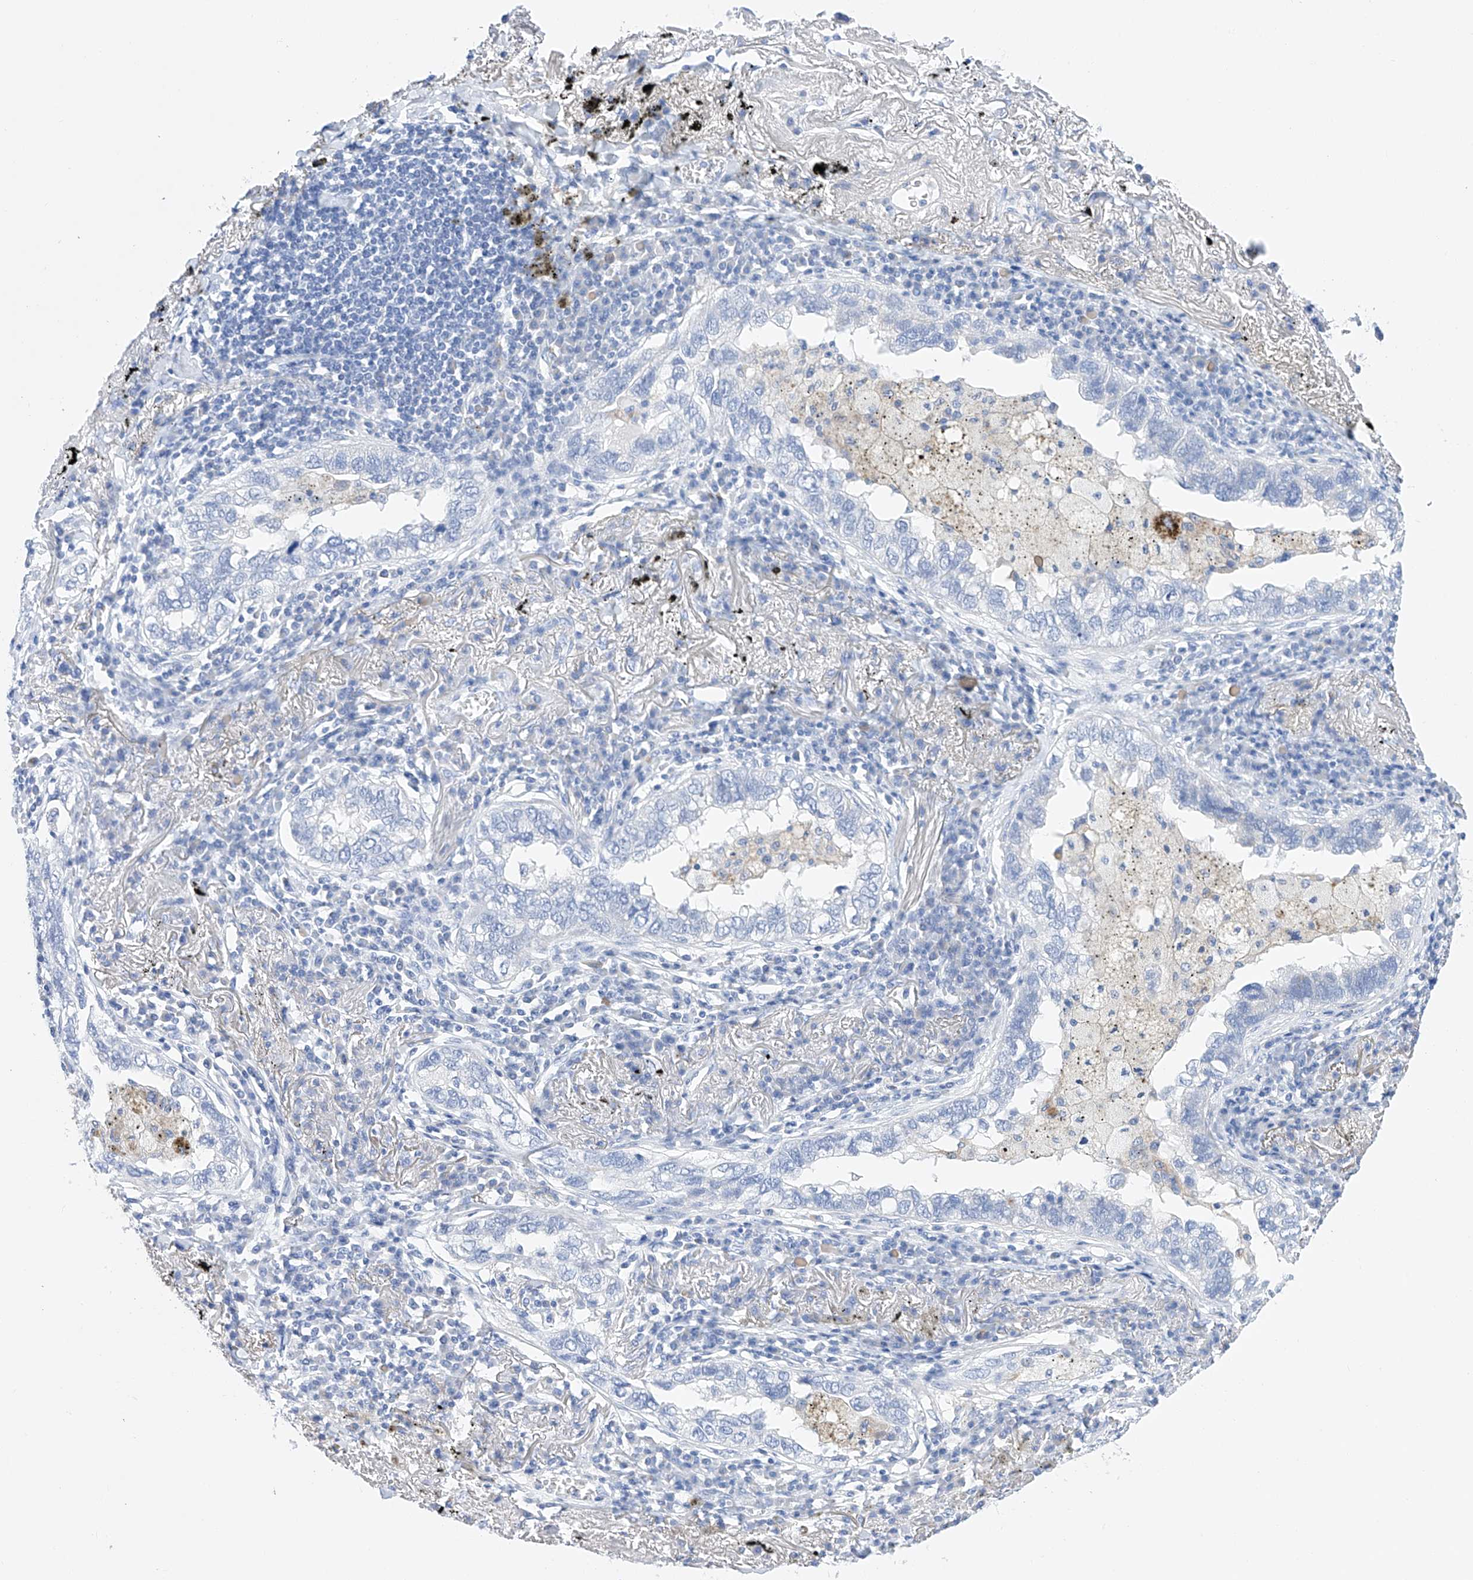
{"staining": {"intensity": "negative", "quantity": "none", "location": "none"}, "tissue": "lung cancer", "cell_type": "Tumor cells", "image_type": "cancer", "snomed": [{"axis": "morphology", "description": "Adenocarcinoma, NOS"}, {"axis": "topography", "description": "Lung"}], "caption": "Lung cancer was stained to show a protein in brown. There is no significant staining in tumor cells. (DAB IHC with hematoxylin counter stain).", "gene": "LURAP1", "patient": {"sex": "male", "age": 65}}